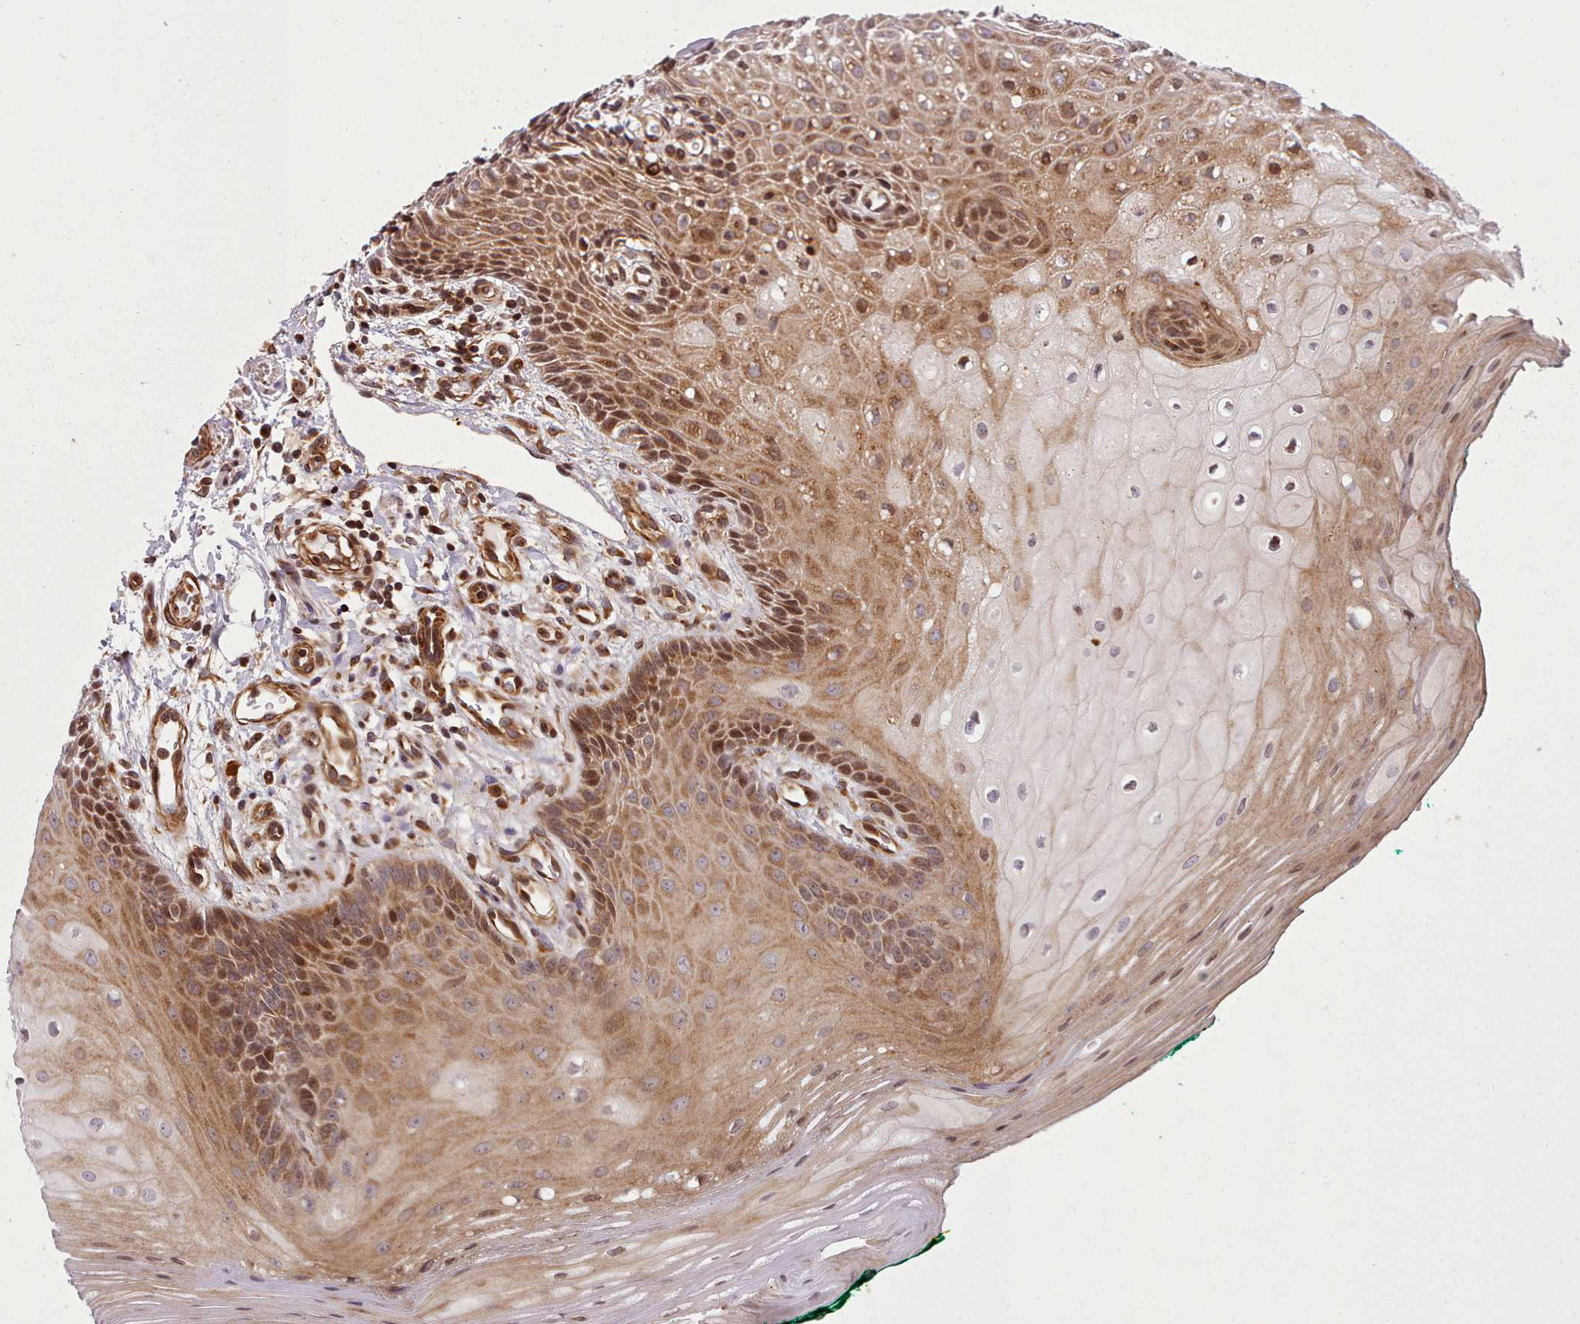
{"staining": {"intensity": "moderate", "quantity": ">75%", "location": "cytoplasmic/membranous,nuclear"}, "tissue": "oral mucosa", "cell_type": "Squamous epithelial cells", "image_type": "normal", "snomed": [{"axis": "morphology", "description": "Normal tissue, NOS"}, {"axis": "morphology", "description": "Squamous cell carcinoma, NOS"}, {"axis": "topography", "description": "Oral tissue"}, {"axis": "topography", "description": "Tounge, NOS"}, {"axis": "topography", "description": "Head-Neck"}], "caption": "IHC (DAB (3,3'-diaminobenzidine)) staining of unremarkable oral mucosa exhibits moderate cytoplasmic/membranous,nuclear protein staining in approximately >75% of squamous epithelial cells. The staining is performed using DAB brown chromogen to label protein expression. The nuclei are counter-stained blue using hematoxylin.", "gene": "NLRP7", "patient": {"sex": "male", "age": 79}}